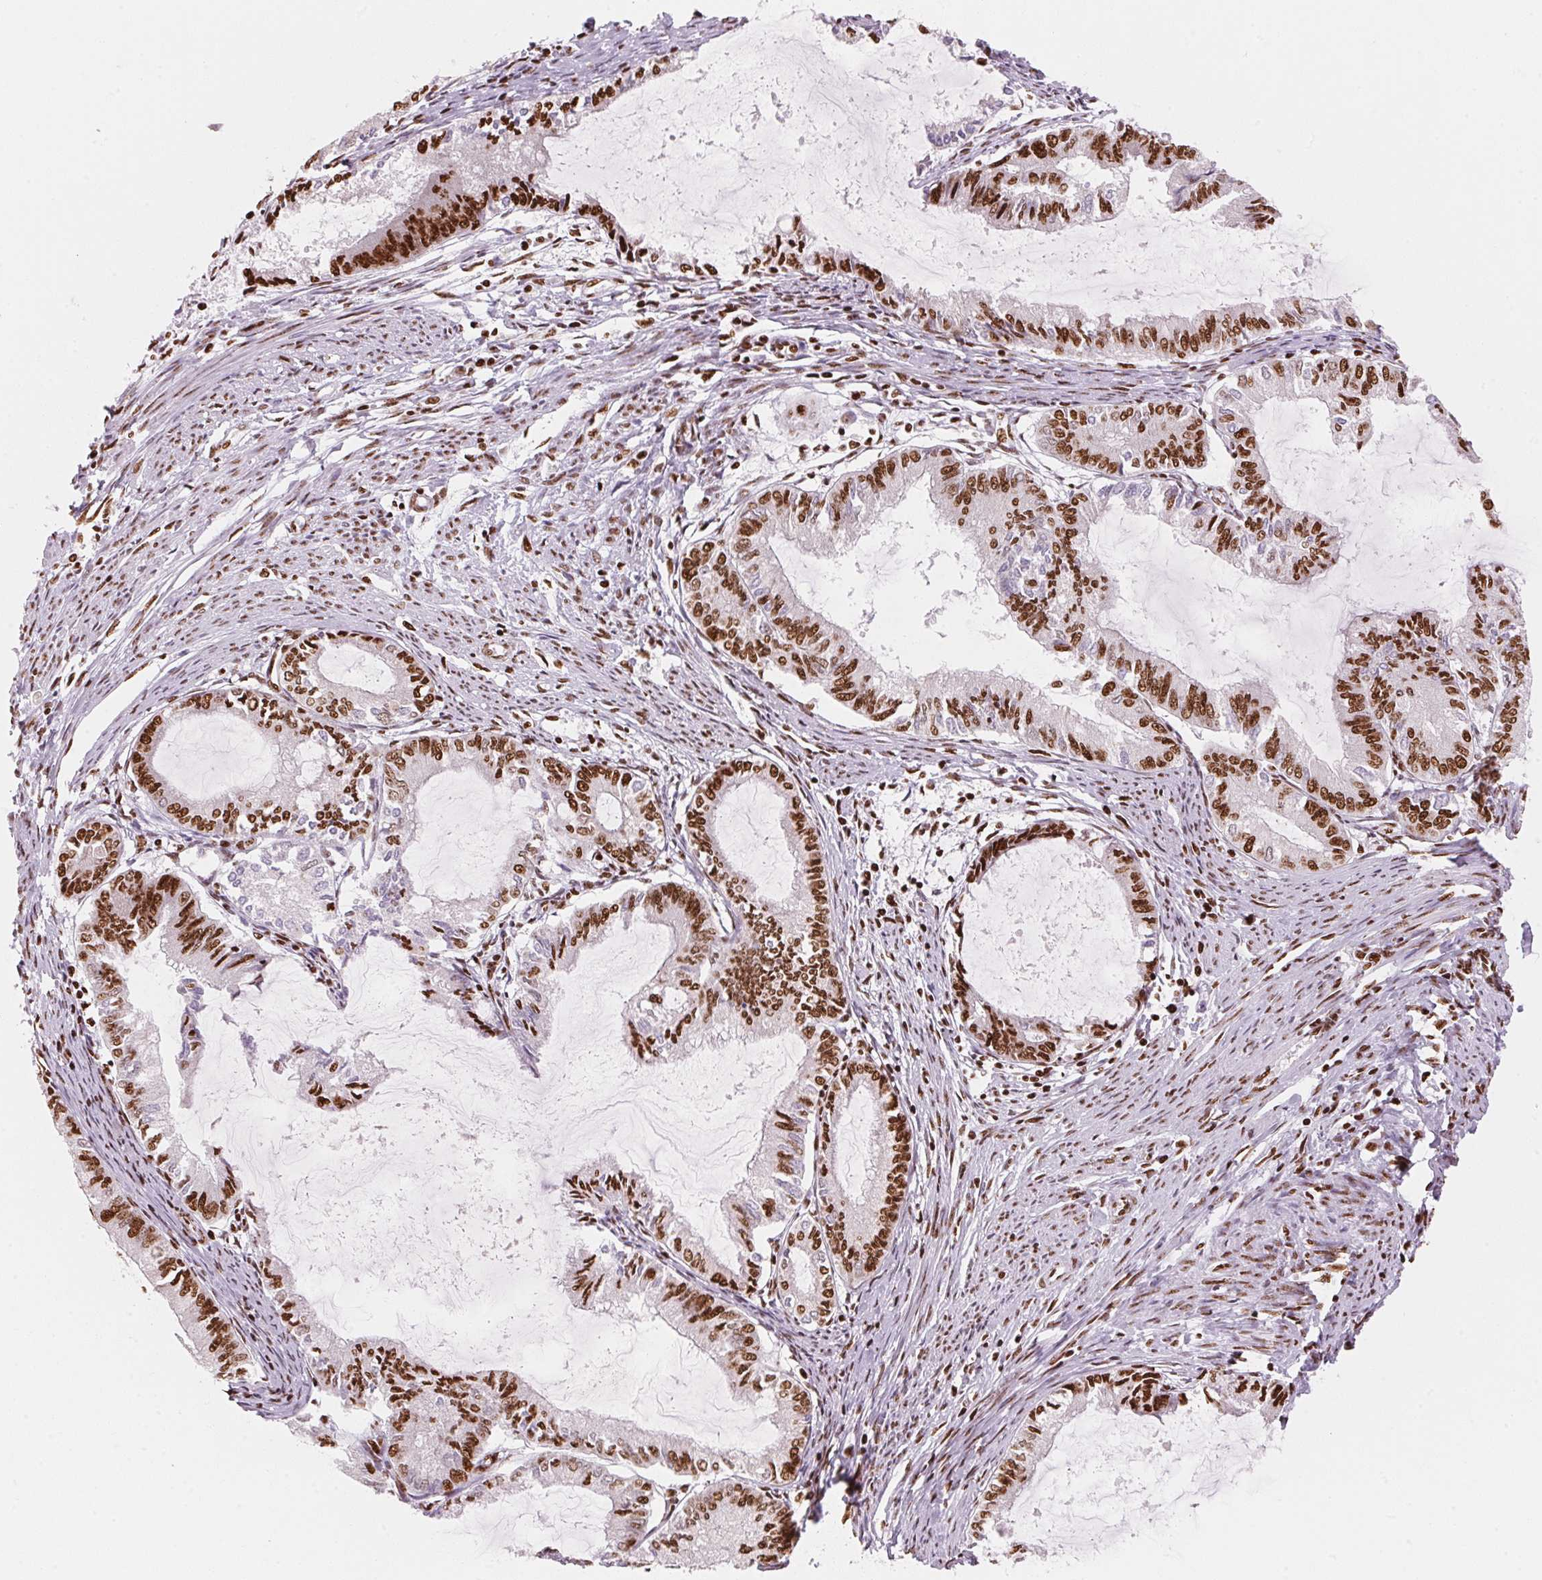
{"staining": {"intensity": "strong", "quantity": ">75%", "location": "nuclear"}, "tissue": "endometrial cancer", "cell_type": "Tumor cells", "image_type": "cancer", "snomed": [{"axis": "morphology", "description": "Adenocarcinoma, NOS"}, {"axis": "topography", "description": "Endometrium"}], "caption": "The histopathology image demonstrates immunohistochemical staining of endometrial cancer. There is strong nuclear positivity is present in approximately >75% of tumor cells. (DAB IHC with brightfield microscopy, high magnification).", "gene": "NXF1", "patient": {"sex": "female", "age": 86}}